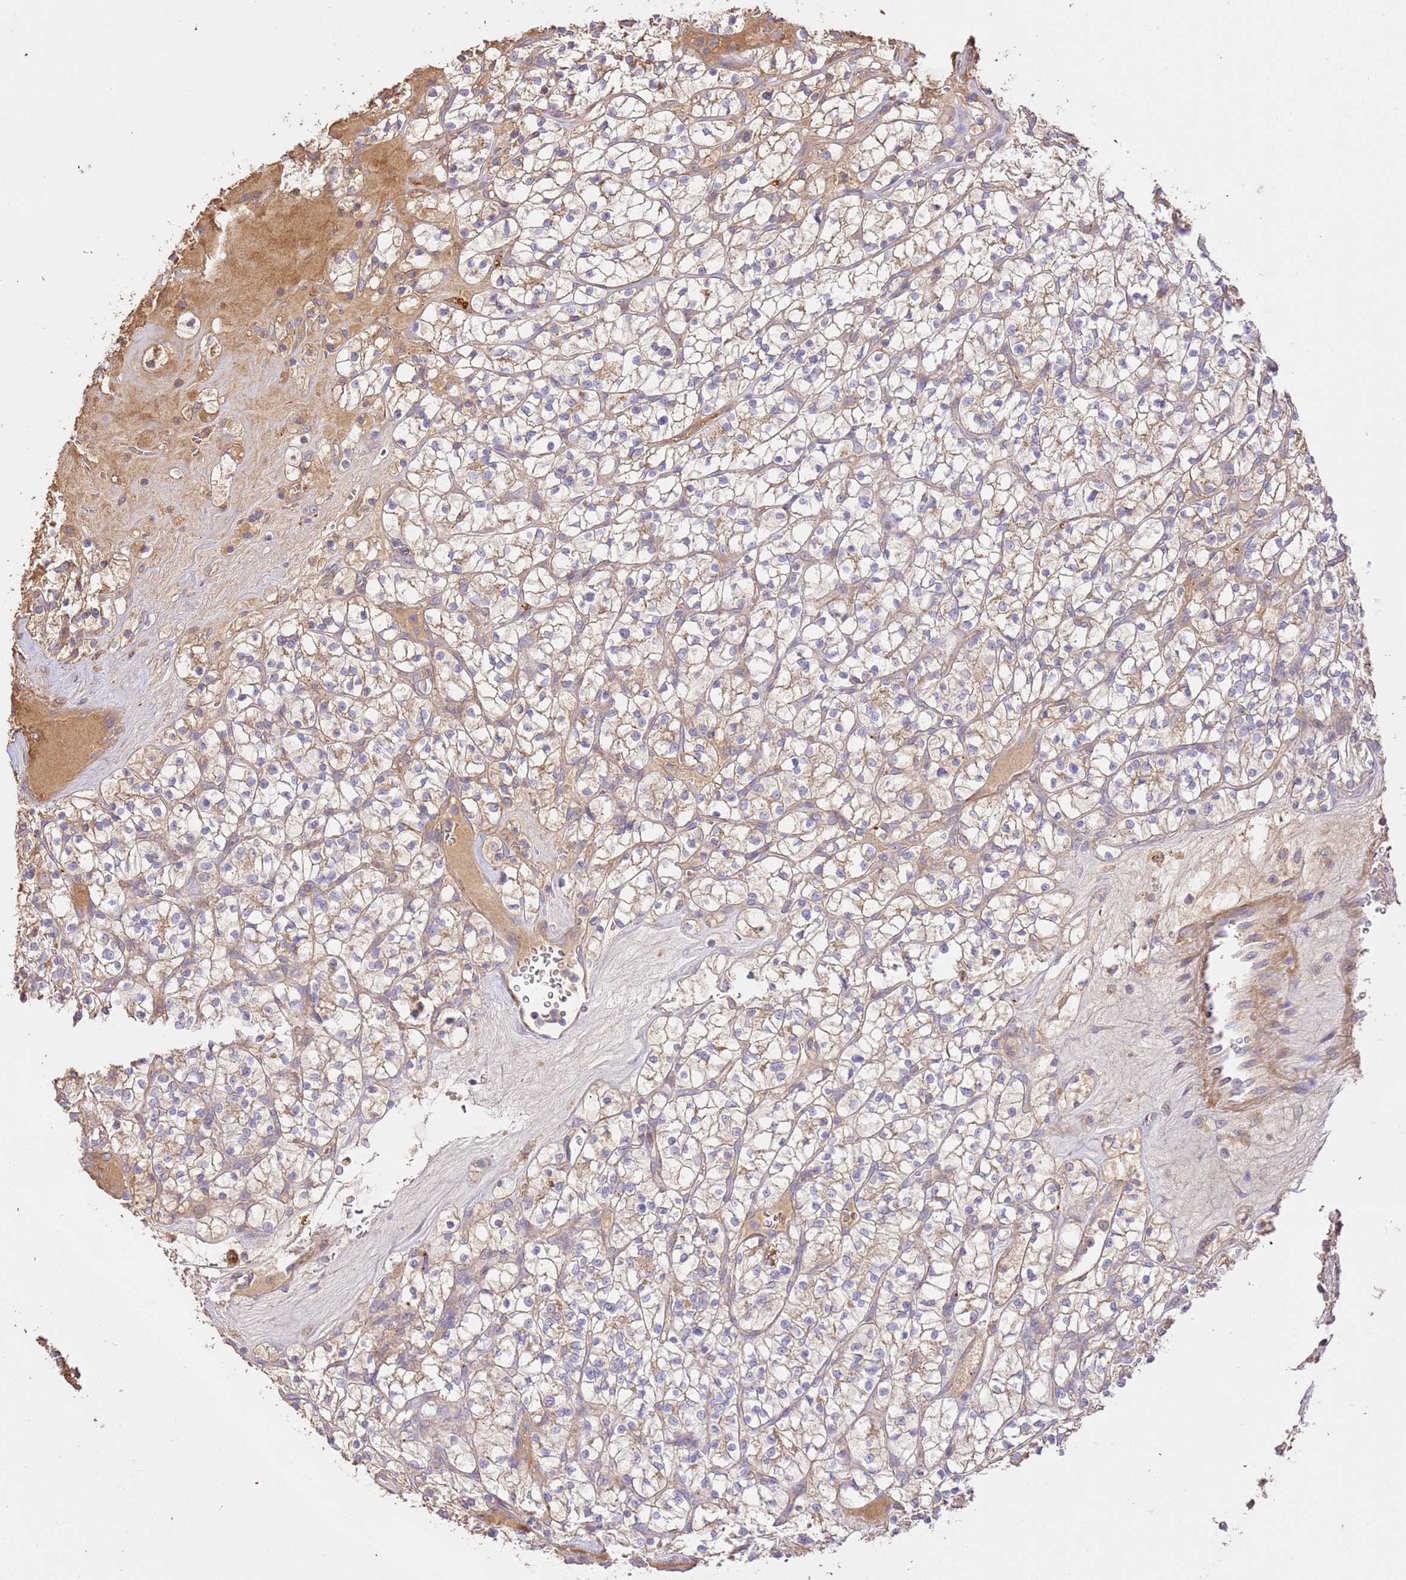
{"staining": {"intensity": "weak", "quantity": ">75%", "location": "cytoplasmic/membranous"}, "tissue": "renal cancer", "cell_type": "Tumor cells", "image_type": "cancer", "snomed": [{"axis": "morphology", "description": "Adenocarcinoma, NOS"}, {"axis": "topography", "description": "Kidney"}], "caption": "Adenocarcinoma (renal) stained with a brown dye exhibits weak cytoplasmic/membranous positive staining in about >75% of tumor cells.", "gene": "CEP55", "patient": {"sex": "female", "age": 64}}